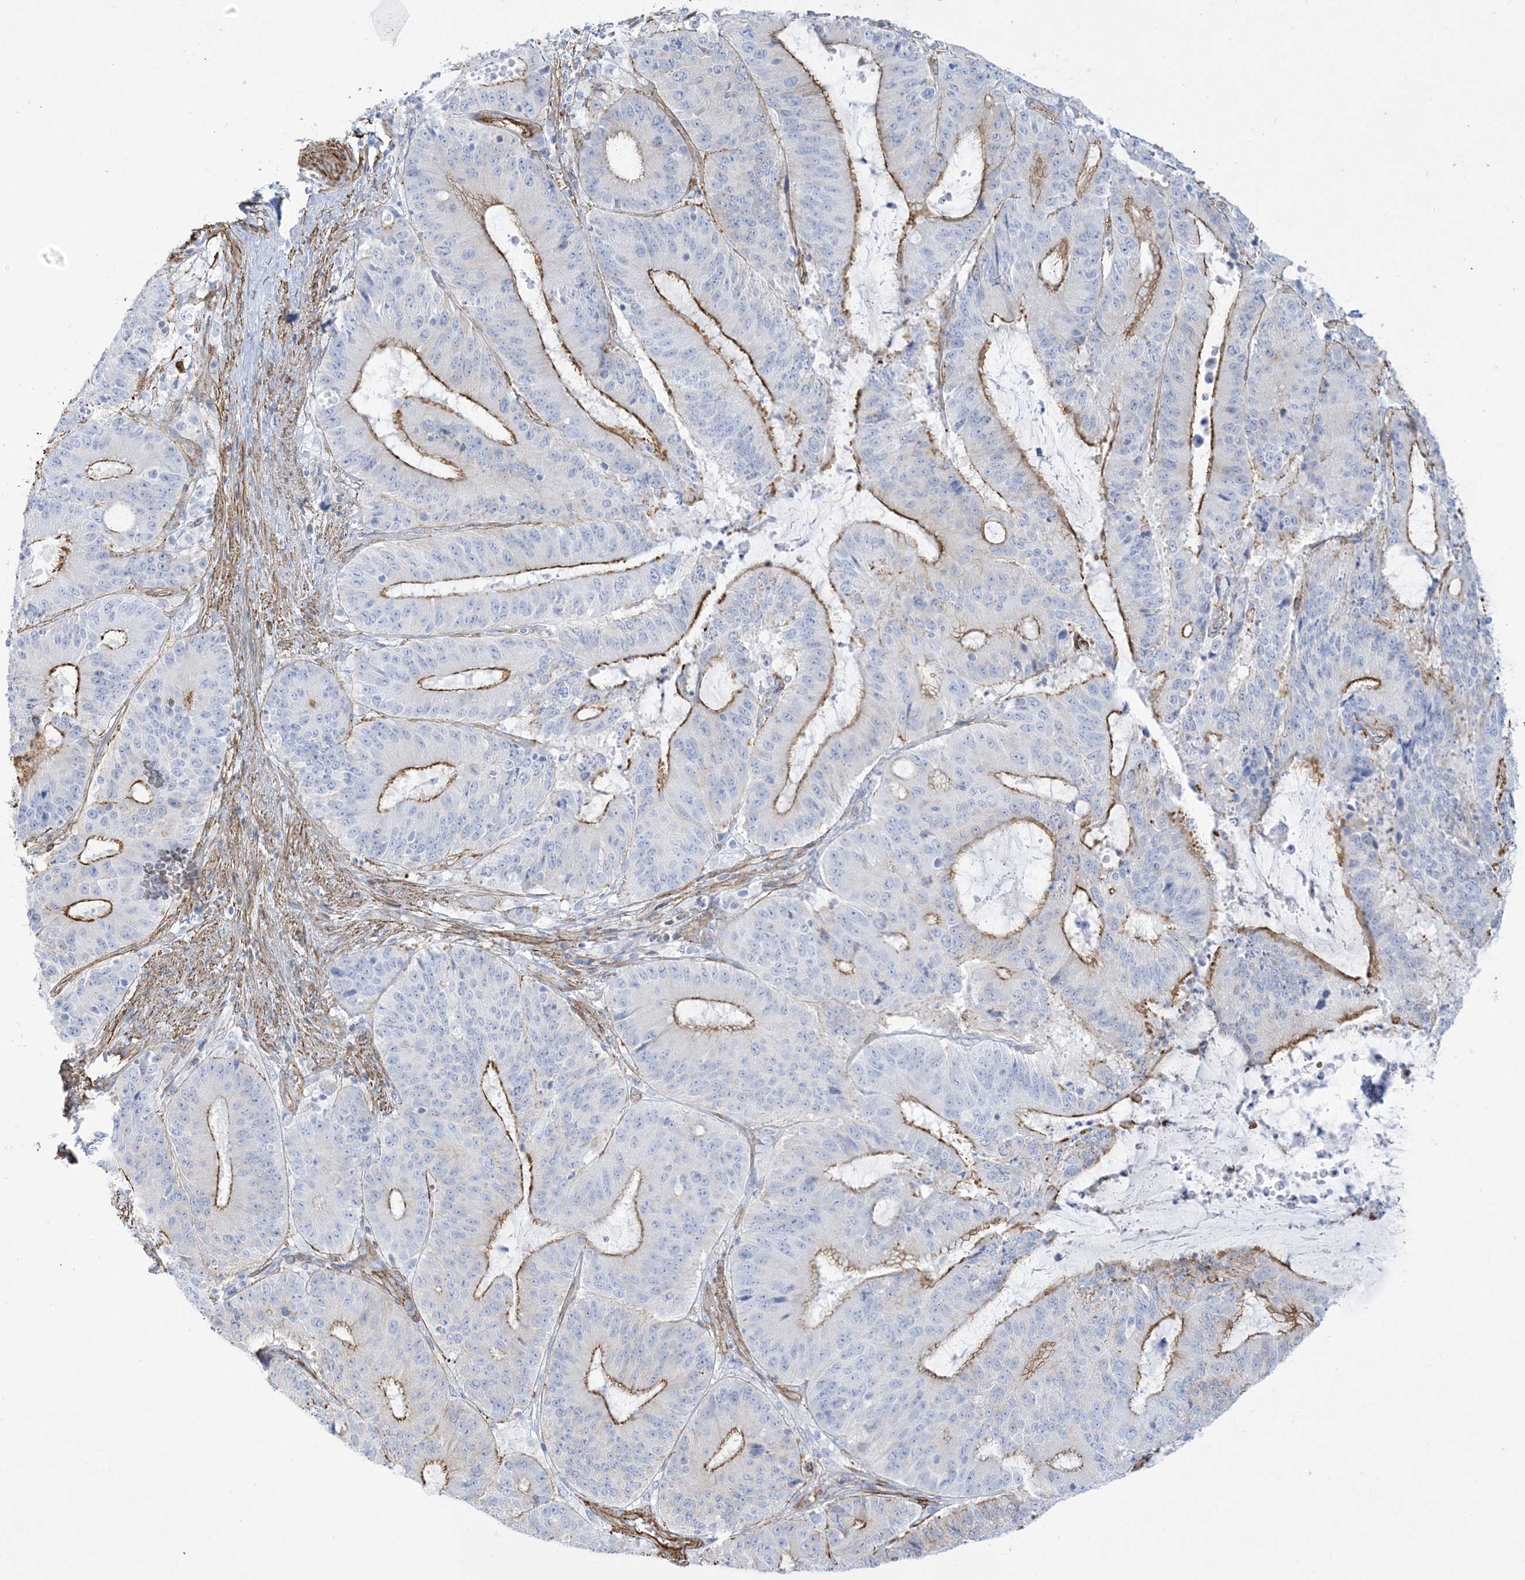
{"staining": {"intensity": "strong", "quantity": "<25%", "location": "cytoplasmic/membranous"}, "tissue": "liver cancer", "cell_type": "Tumor cells", "image_type": "cancer", "snomed": [{"axis": "morphology", "description": "Normal tissue, NOS"}, {"axis": "morphology", "description": "Cholangiocarcinoma"}, {"axis": "topography", "description": "Liver"}, {"axis": "topography", "description": "Peripheral nerve tissue"}], "caption": "This histopathology image displays immunohistochemistry staining of human liver cancer, with medium strong cytoplasmic/membranous staining in about <25% of tumor cells.", "gene": "B3GNT7", "patient": {"sex": "female", "age": 73}}